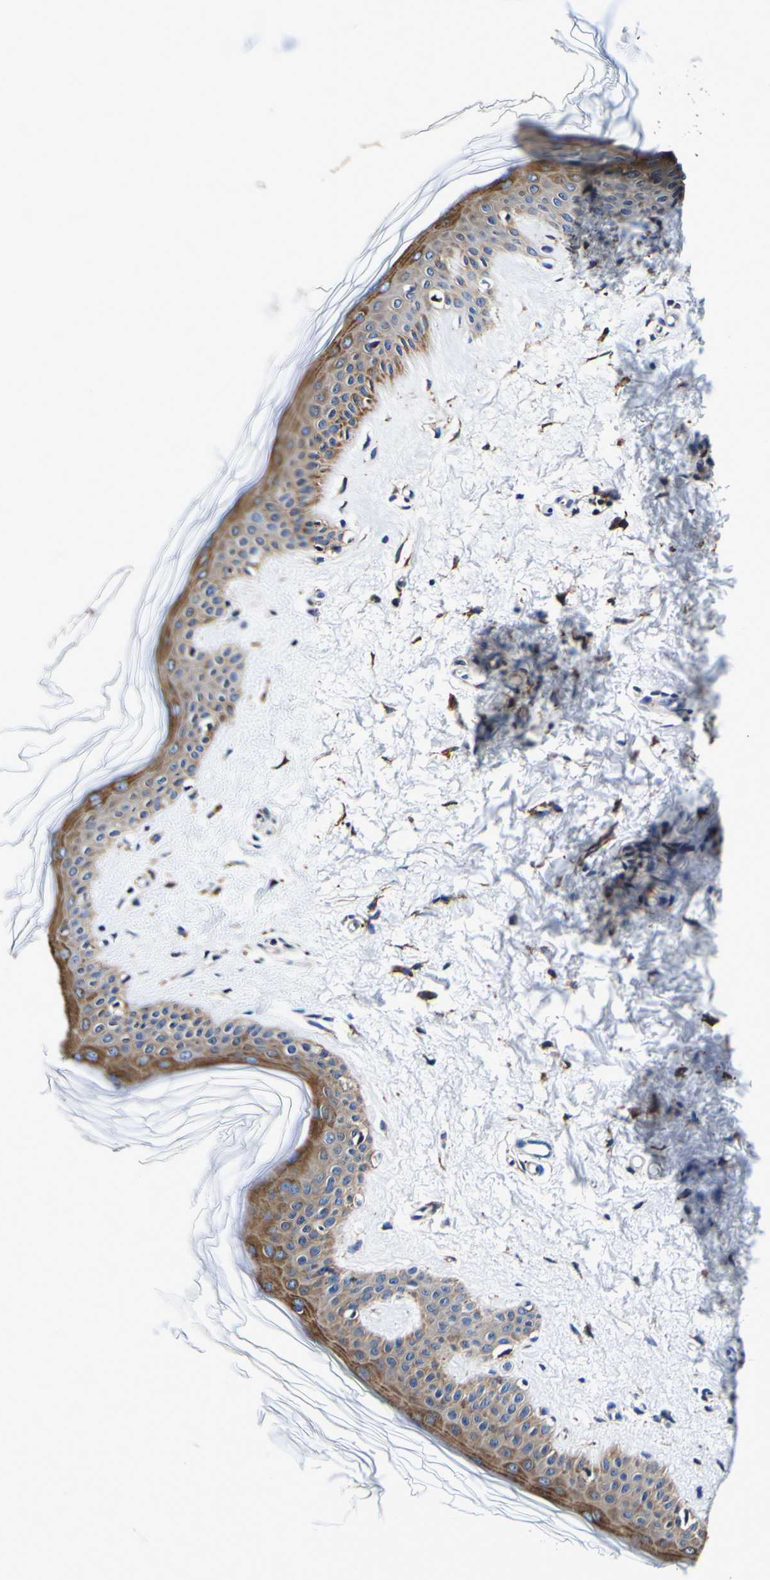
{"staining": {"intensity": "moderate", "quantity": ">75%", "location": "cytoplasmic/membranous"}, "tissue": "skin", "cell_type": "Fibroblasts", "image_type": "normal", "snomed": [{"axis": "morphology", "description": "Normal tissue, NOS"}, {"axis": "topography", "description": "Skin"}], "caption": "Moderate cytoplasmic/membranous expression is identified in about >75% of fibroblasts in benign skin. The staining is performed using DAB brown chromogen to label protein expression. The nuclei are counter-stained blue using hematoxylin.", "gene": "P4HB", "patient": {"sex": "female", "age": 41}}